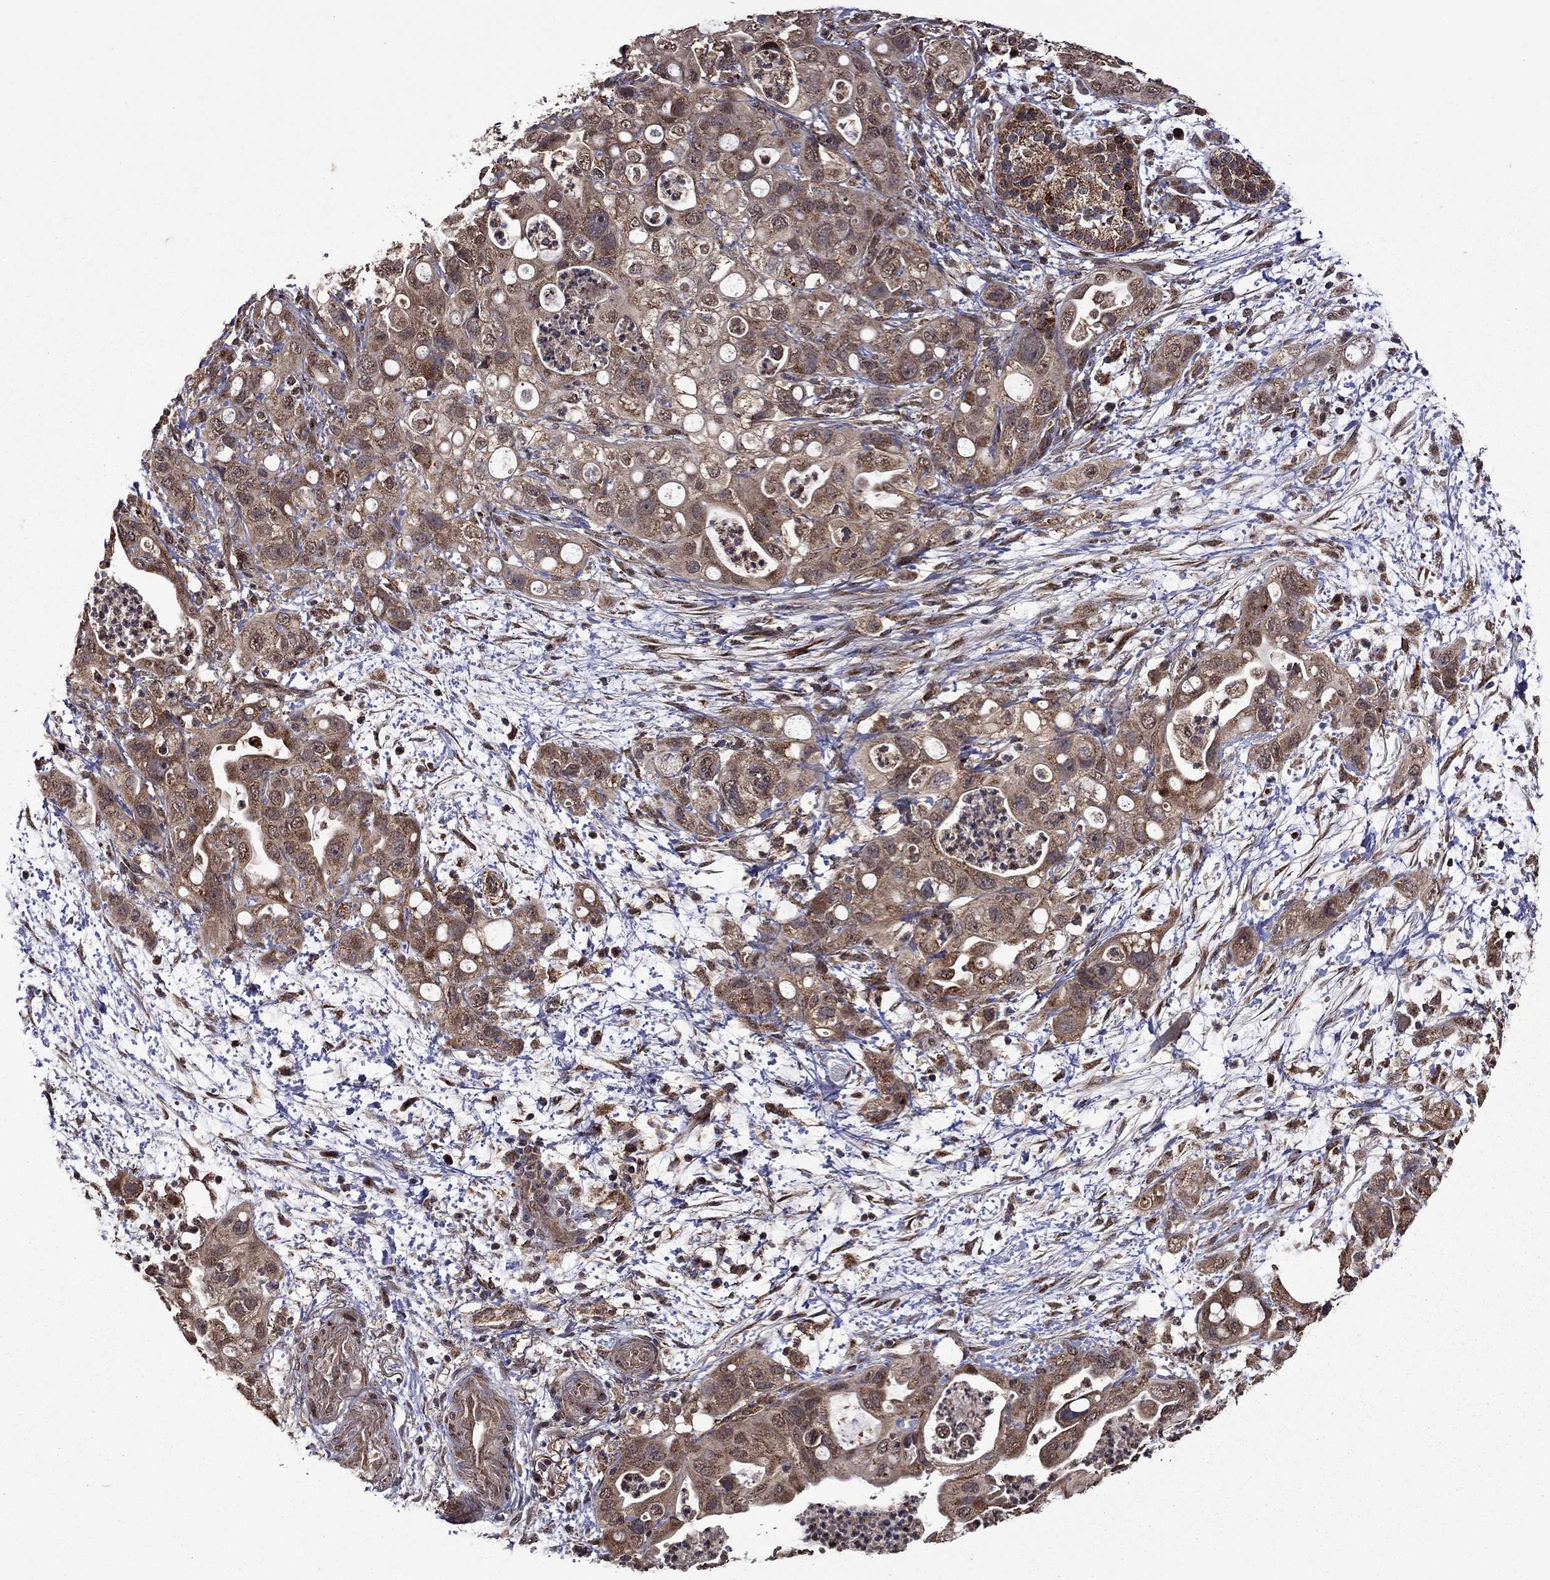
{"staining": {"intensity": "moderate", "quantity": ">75%", "location": "cytoplasmic/membranous"}, "tissue": "pancreatic cancer", "cell_type": "Tumor cells", "image_type": "cancer", "snomed": [{"axis": "morphology", "description": "Adenocarcinoma, NOS"}, {"axis": "topography", "description": "Pancreas"}], "caption": "Pancreatic adenocarcinoma stained with a protein marker shows moderate staining in tumor cells.", "gene": "ITM2B", "patient": {"sex": "female", "age": 72}}